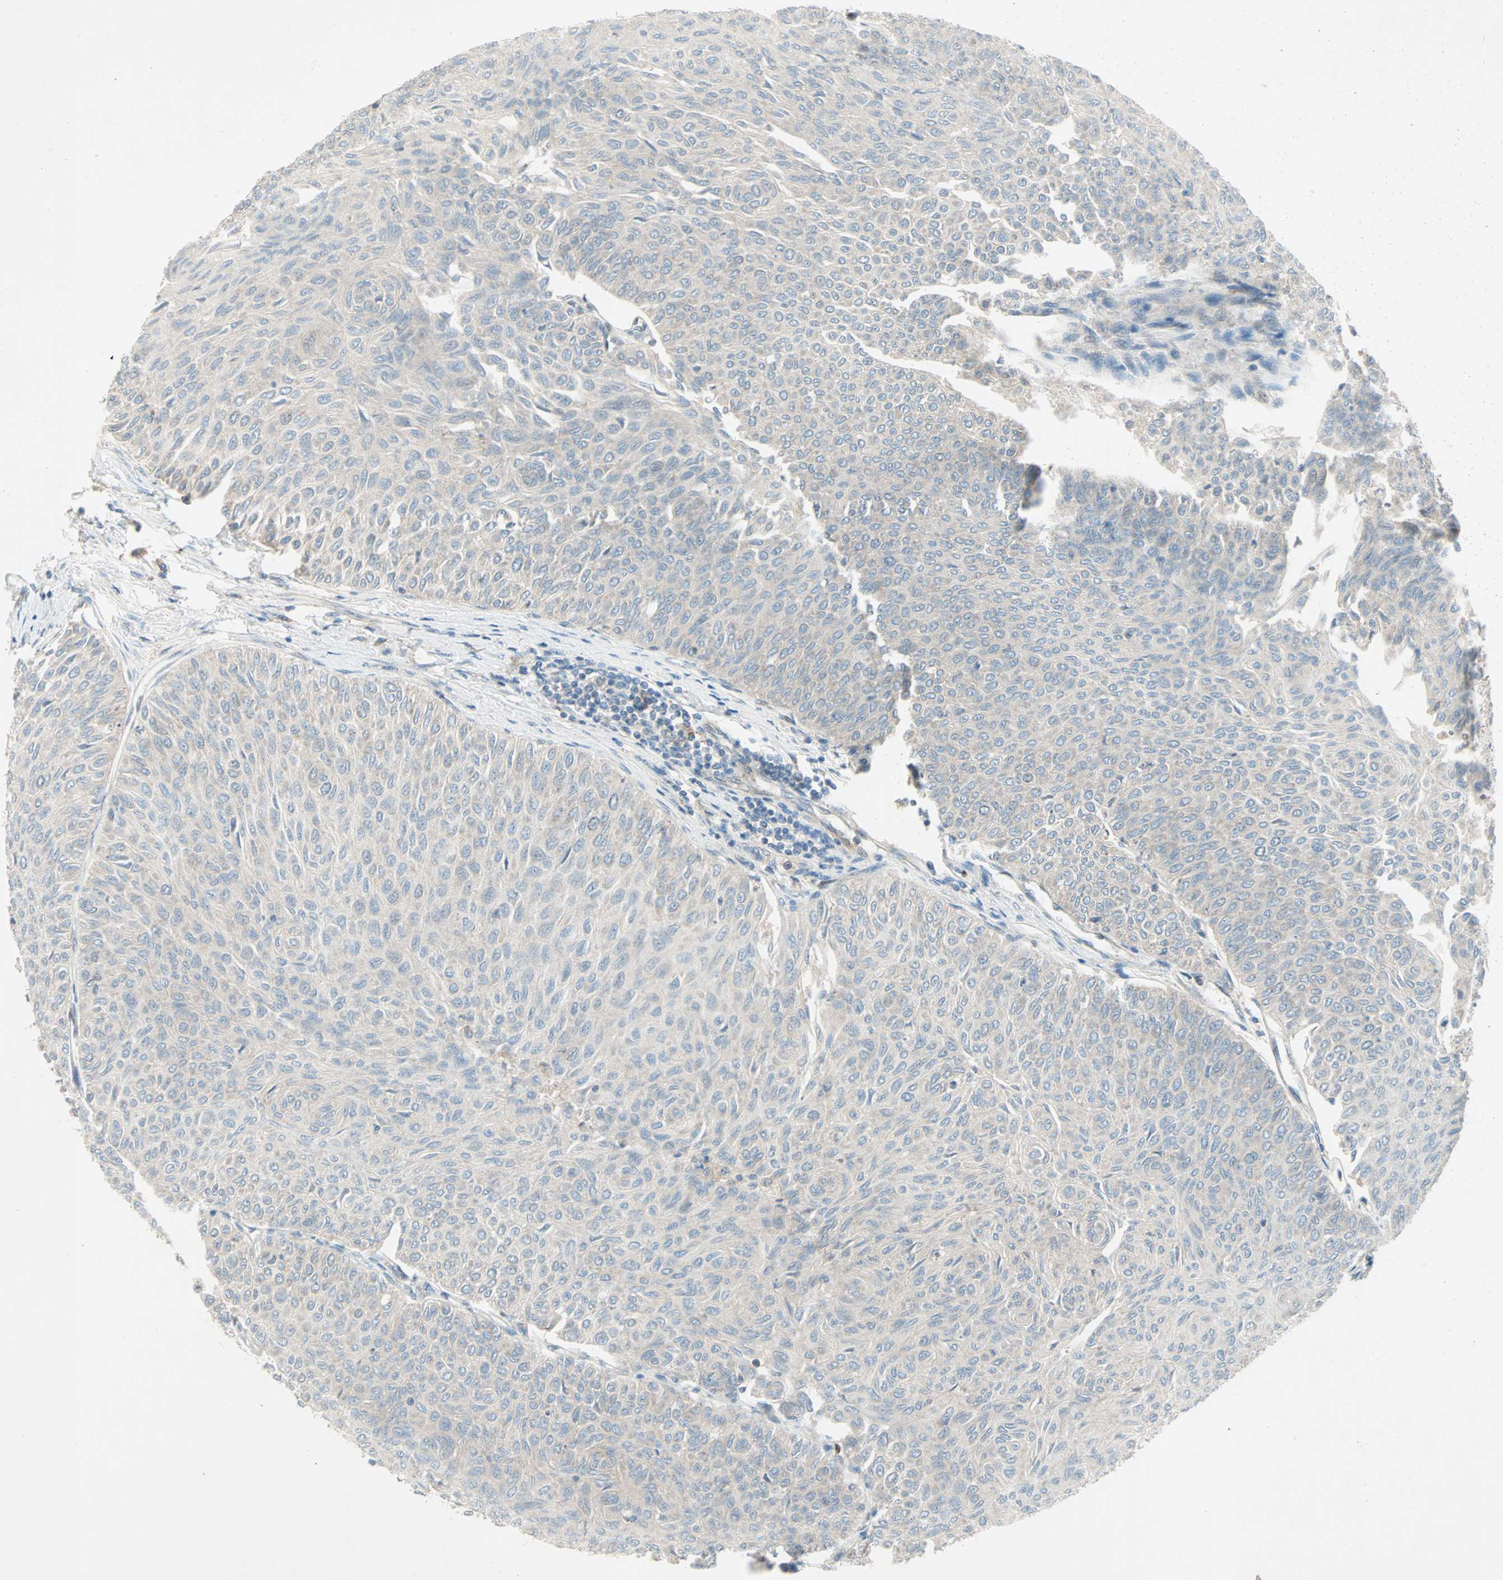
{"staining": {"intensity": "weak", "quantity": "25%-75%", "location": "cytoplasmic/membranous"}, "tissue": "urothelial cancer", "cell_type": "Tumor cells", "image_type": "cancer", "snomed": [{"axis": "morphology", "description": "Urothelial carcinoma, Low grade"}, {"axis": "topography", "description": "Urinary bladder"}], "caption": "Immunohistochemical staining of urothelial carcinoma (low-grade) shows low levels of weak cytoplasmic/membranous protein expression in about 25%-75% of tumor cells.", "gene": "SMIM8", "patient": {"sex": "male", "age": 78}}